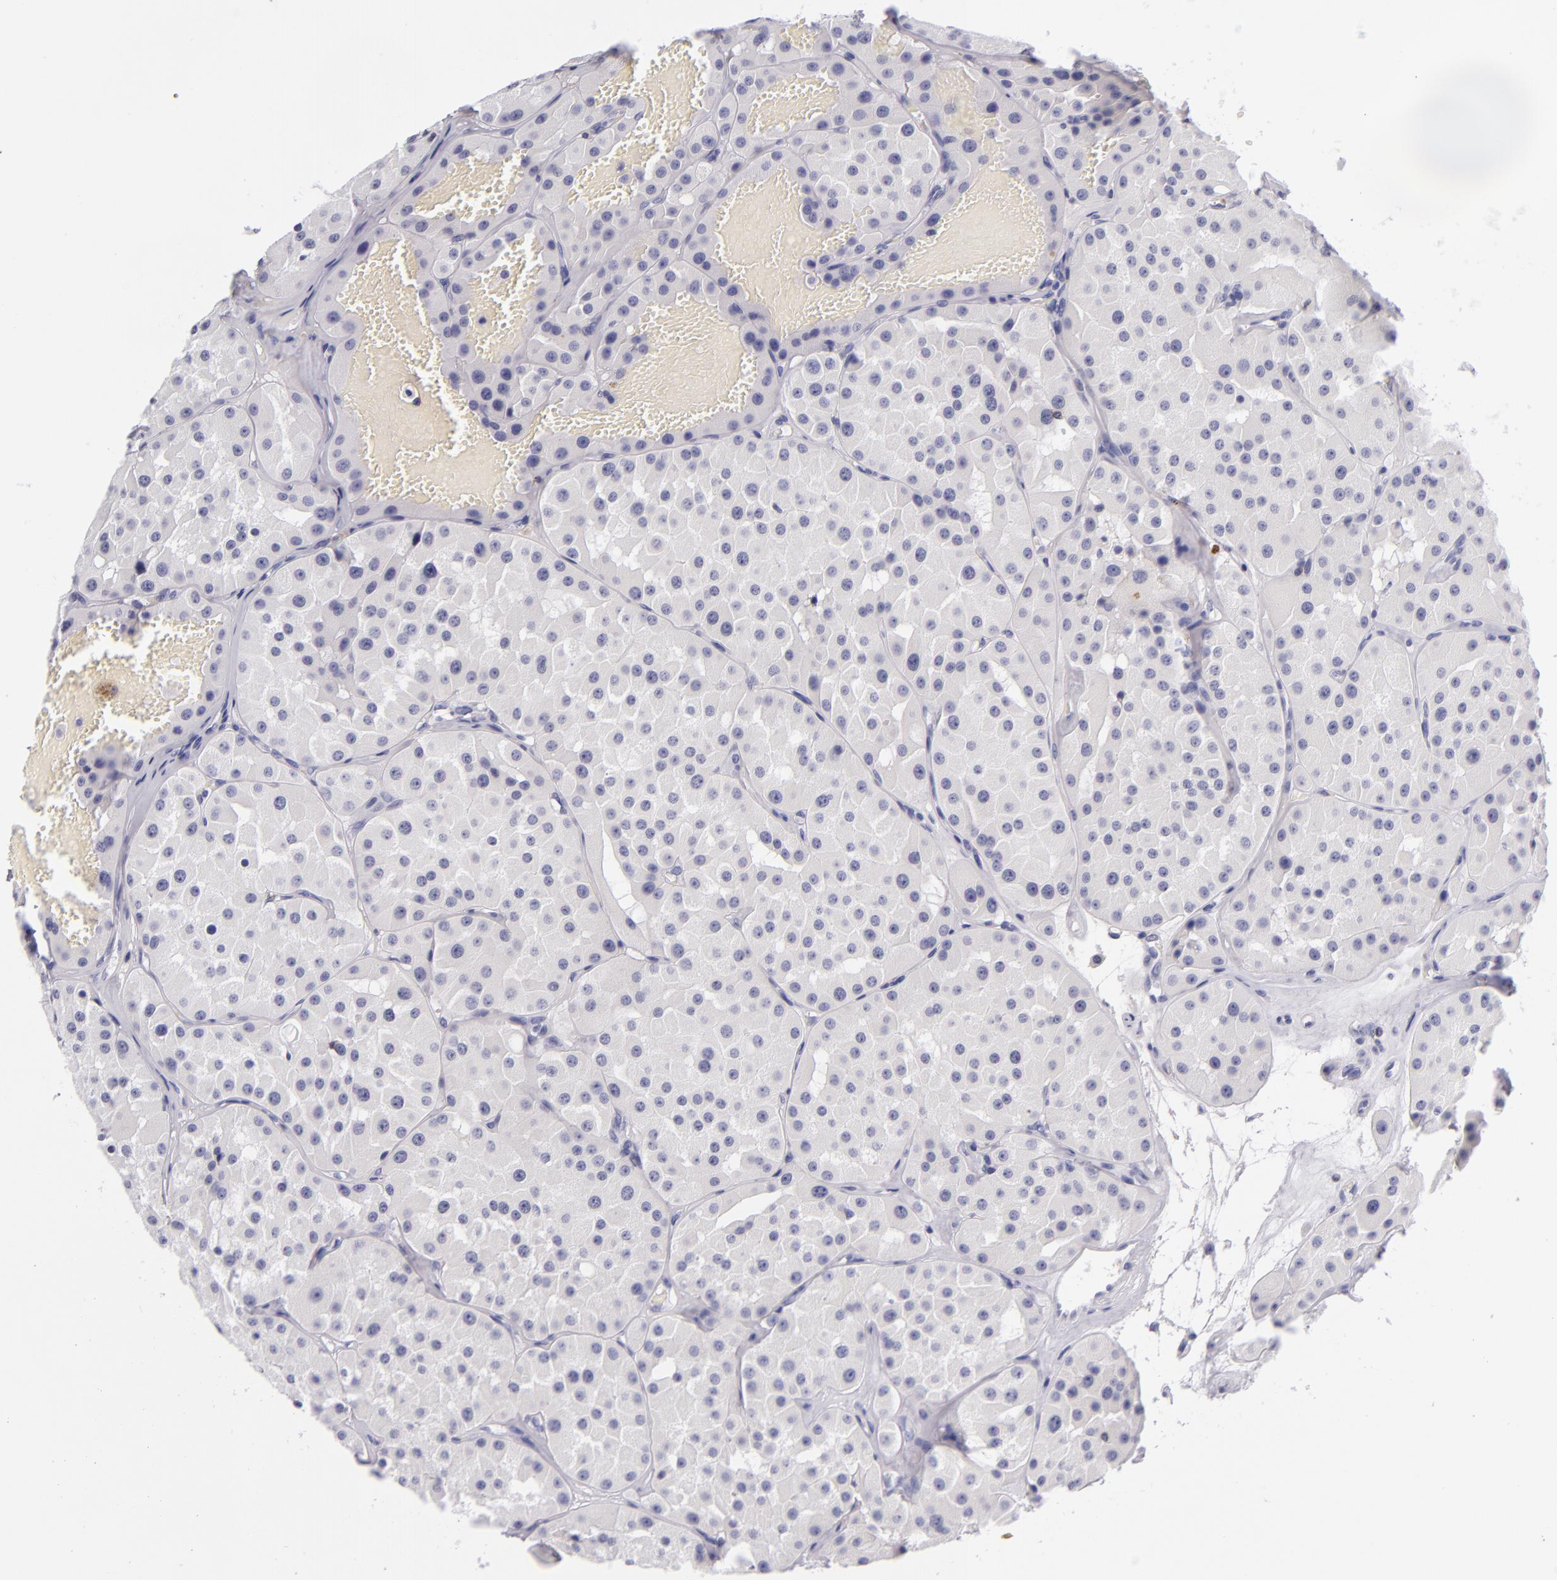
{"staining": {"intensity": "negative", "quantity": "none", "location": "none"}, "tissue": "renal cancer", "cell_type": "Tumor cells", "image_type": "cancer", "snomed": [{"axis": "morphology", "description": "Adenocarcinoma, uncertain malignant potential"}, {"axis": "topography", "description": "Kidney"}], "caption": "The histopathology image exhibits no significant staining in tumor cells of renal adenocarcinoma,  uncertain malignant potential.", "gene": "CD48", "patient": {"sex": "male", "age": 63}}